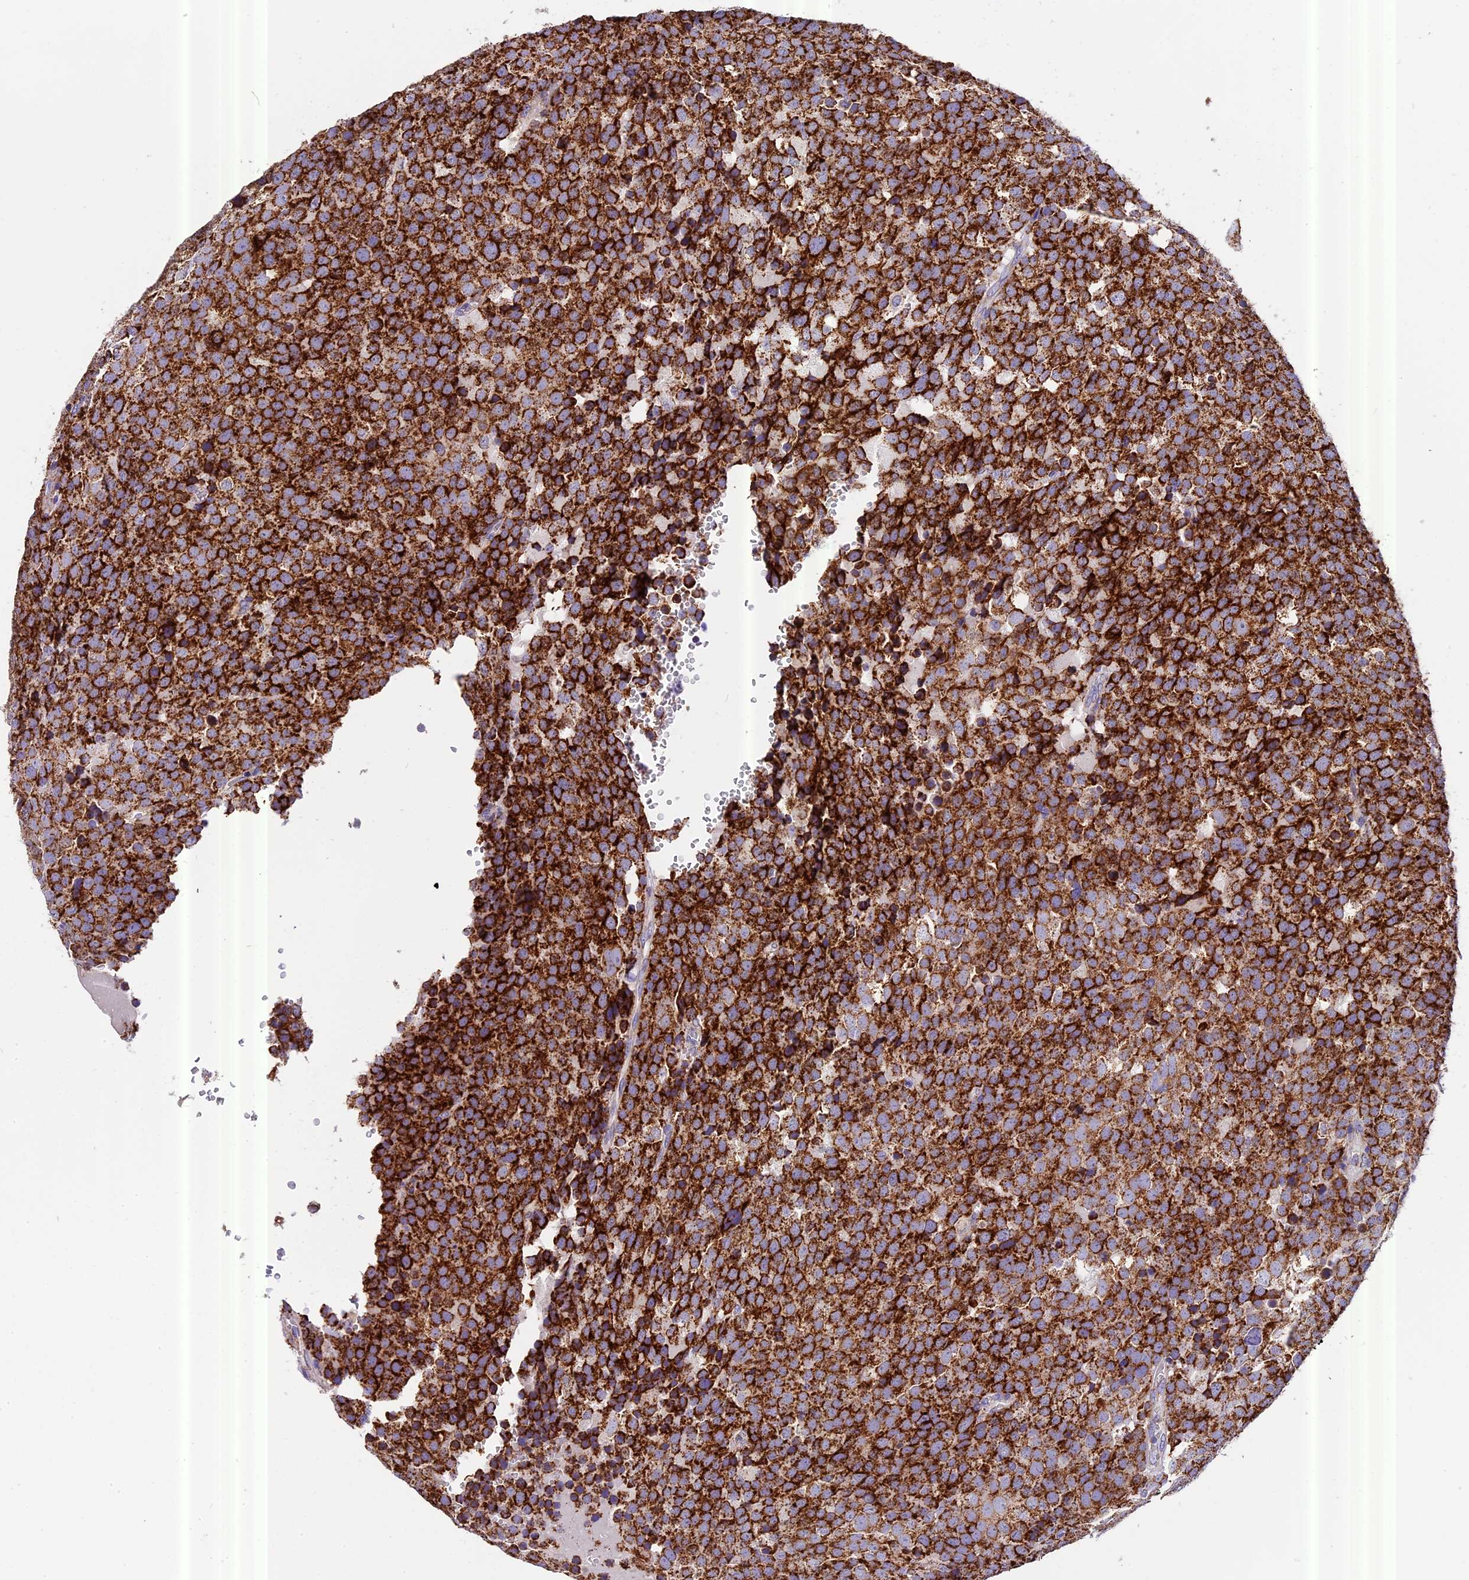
{"staining": {"intensity": "strong", "quantity": ">75%", "location": "cytoplasmic/membranous"}, "tissue": "testis cancer", "cell_type": "Tumor cells", "image_type": "cancer", "snomed": [{"axis": "morphology", "description": "Seminoma, NOS"}, {"axis": "topography", "description": "Testis"}], "caption": "Testis seminoma stained with a brown dye shows strong cytoplasmic/membranous positive expression in about >75% of tumor cells.", "gene": "MGME1", "patient": {"sex": "male", "age": 71}}